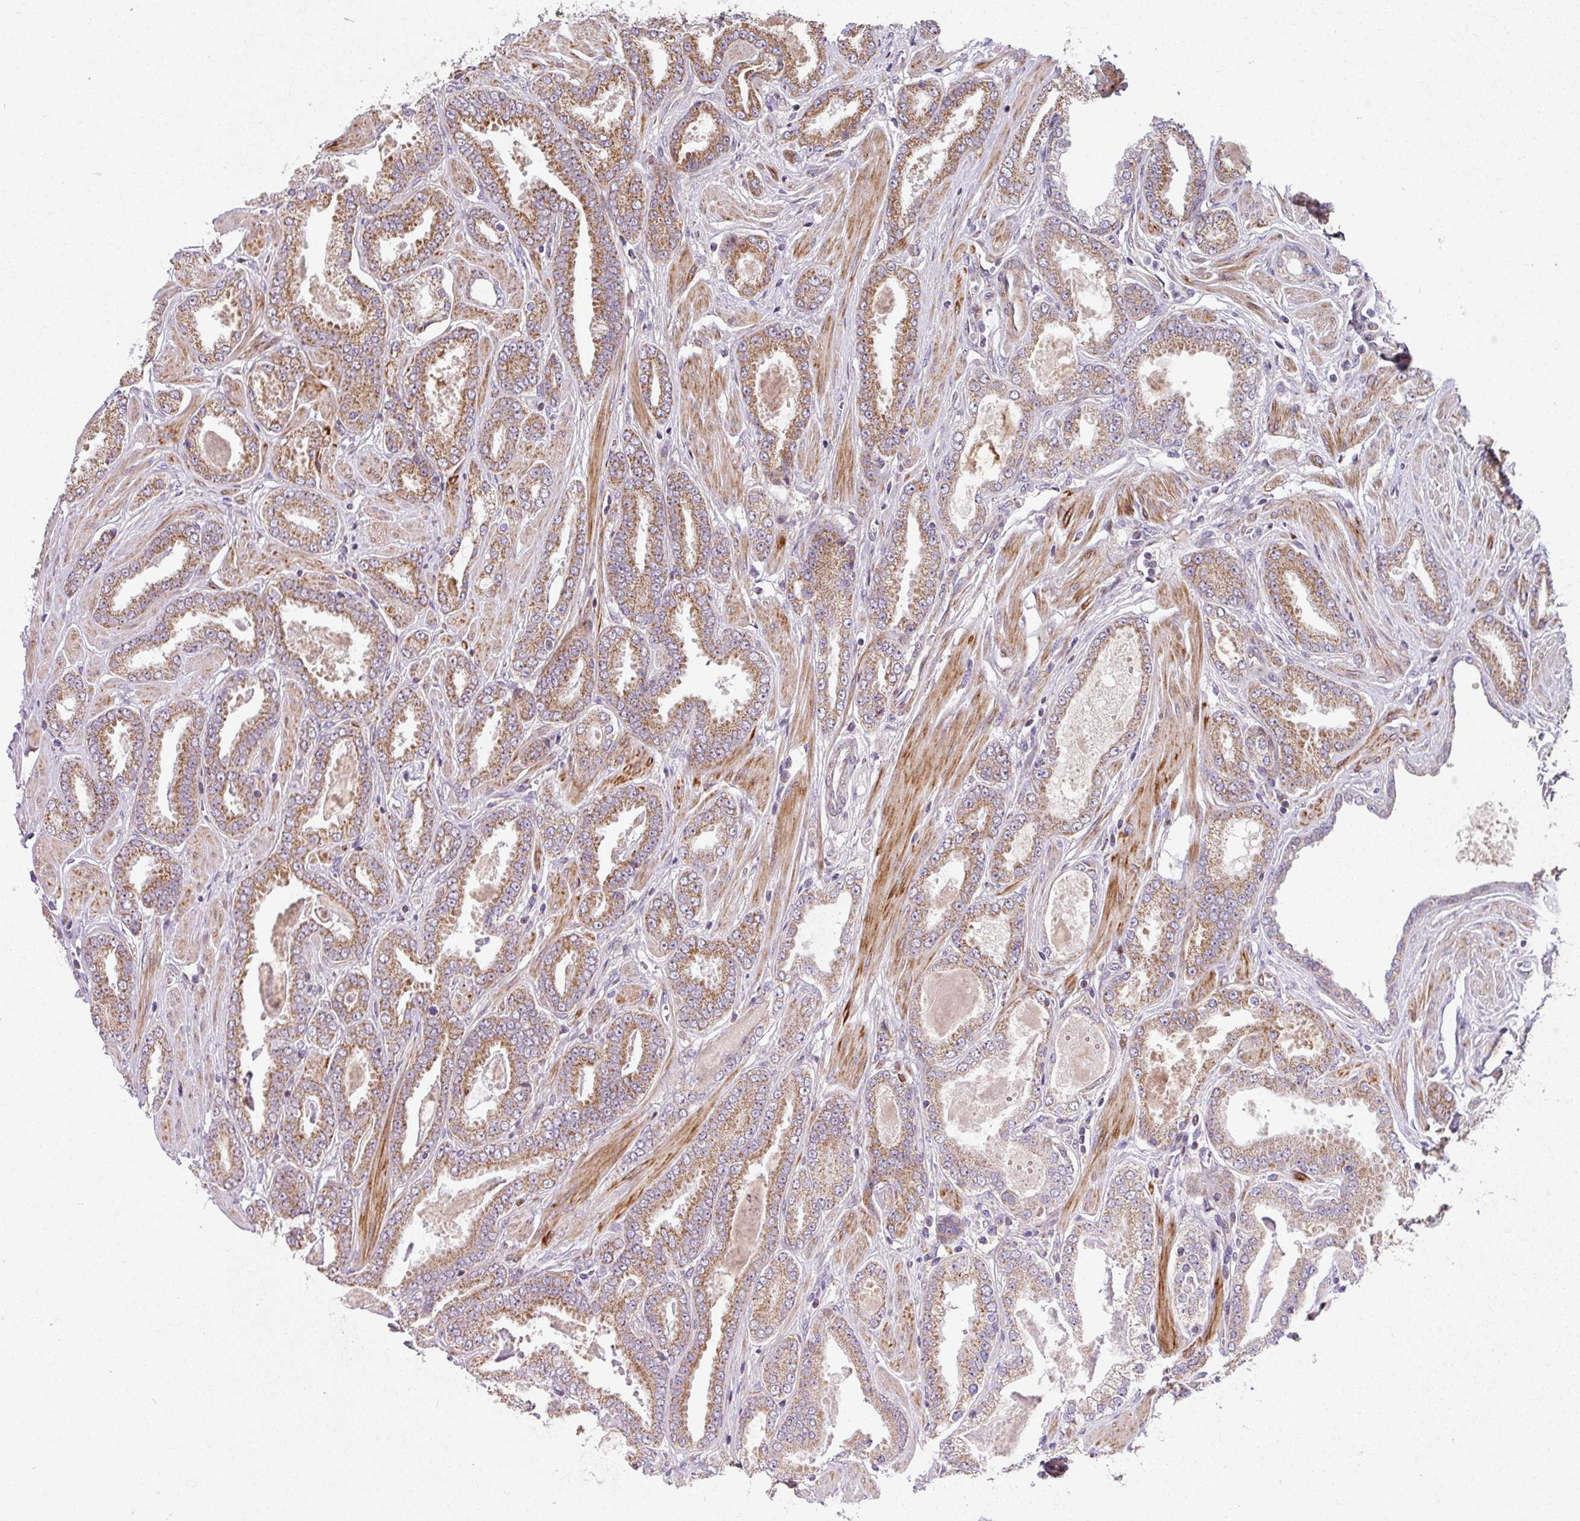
{"staining": {"intensity": "moderate", "quantity": ">75%", "location": "cytoplasmic/membranous"}, "tissue": "prostate cancer", "cell_type": "Tumor cells", "image_type": "cancer", "snomed": [{"axis": "morphology", "description": "Adenocarcinoma, Low grade"}, {"axis": "topography", "description": "Prostate"}], "caption": "Prostate cancer (adenocarcinoma (low-grade)) stained for a protein (brown) displays moderate cytoplasmic/membranous positive expression in about >75% of tumor cells.", "gene": "SARS2", "patient": {"sex": "male", "age": 42}}